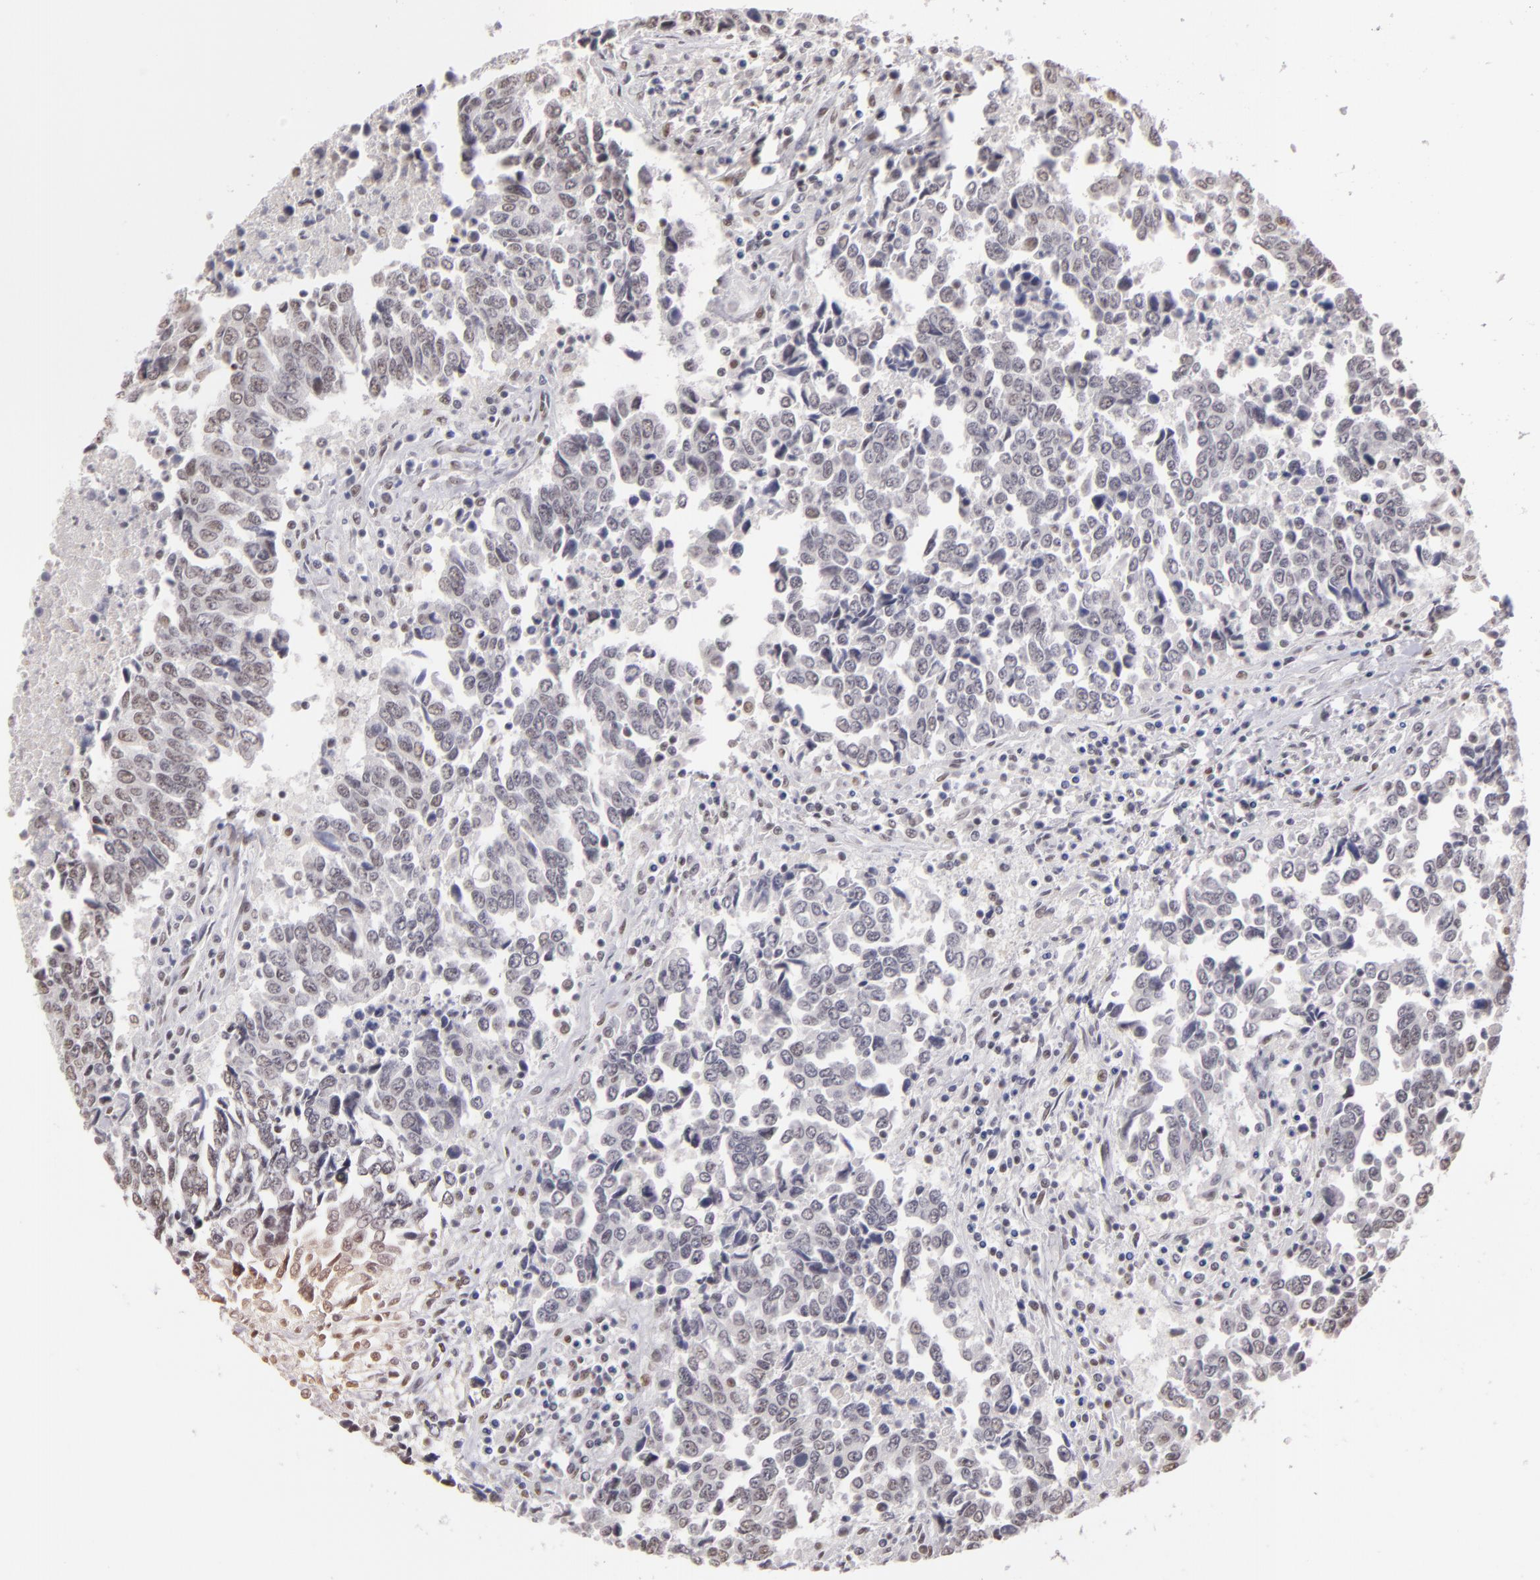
{"staining": {"intensity": "weak", "quantity": "<25%", "location": "nuclear"}, "tissue": "urothelial cancer", "cell_type": "Tumor cells", "image_type": "cancer", "snomed": [{"axis": "morphology", "description": "Urothelial carcinoma, High grade"}, {"axis": "topography", "description": "Urinary bladder"}], "caption": "Human urothelial cancer stained for a protein using immunohistochemistry reveals no staining in tumor cells.", "gene": "INTS6", "patient": {"sex": "male", "age": 86}}